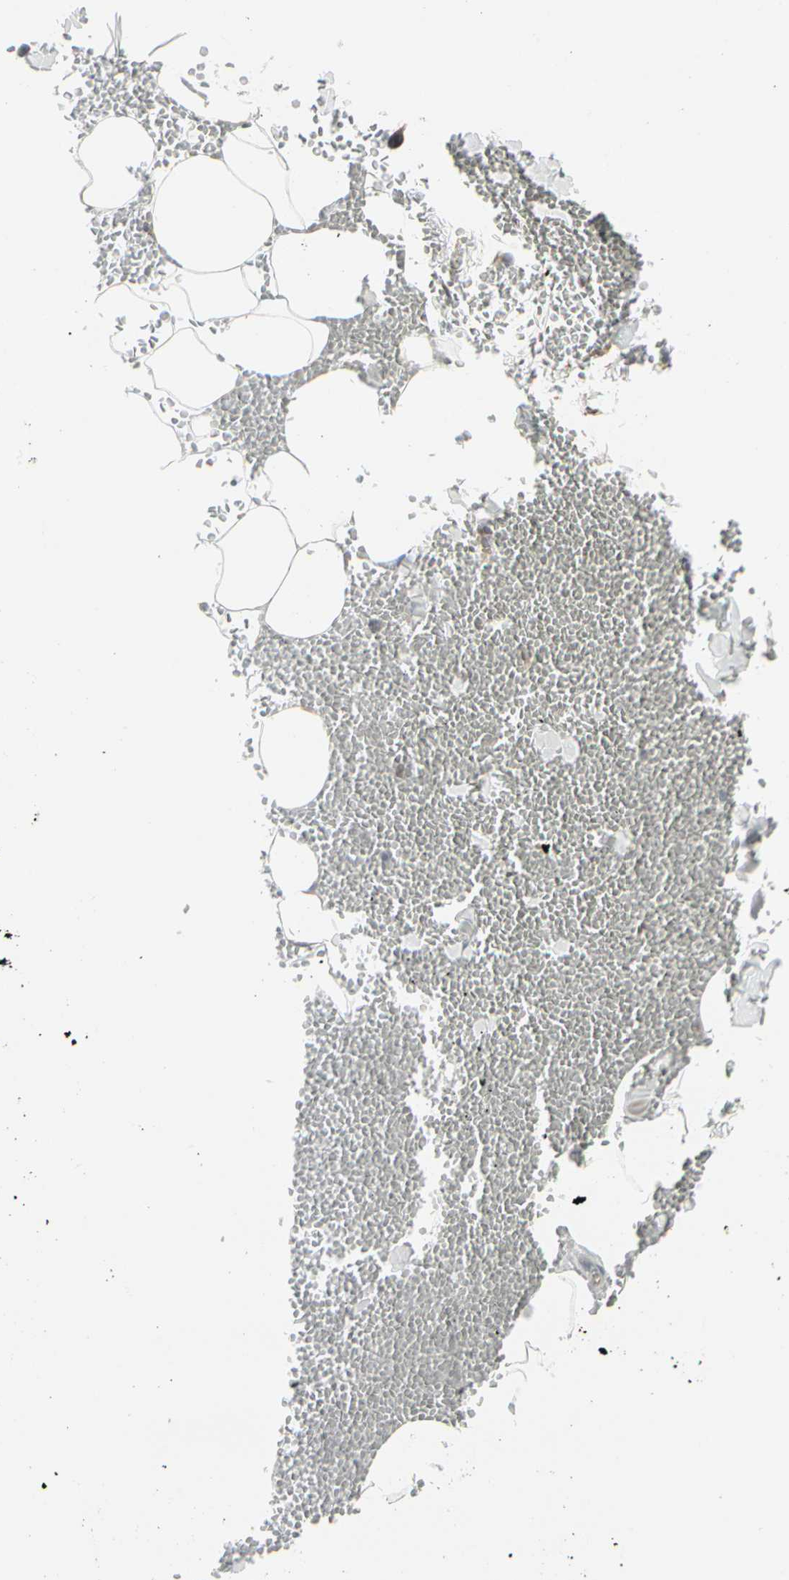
{"staining": {"intensity": "negative", "quantity": "none", "location": "none"}, "tissue": "adipose tissue", "cell_type": "Adipocytes", "image_type": "normal", "snomed": [{"axis": "morphology", "description": "Normal tissue, NOS"}, {"axis": "morphology", "description": "Inflammation, NOS"}, {"axis": "topography", "description": "Lymph node"}, {"axis": "topography", "description": "Peripheral nerve tissue"}], "caption": "An immunohistochemistry photomicrograph of unremarkable adipose tissue is shown. There is no staining in adipocytes of adipose tissue. (Stains: DAB immunohistochemistry with hematoxylin counter stain, Microscopy: brightfield microscopy at high magnification).", "gene": "EPS15", "patient": {"sex": "male", "age": 52}}